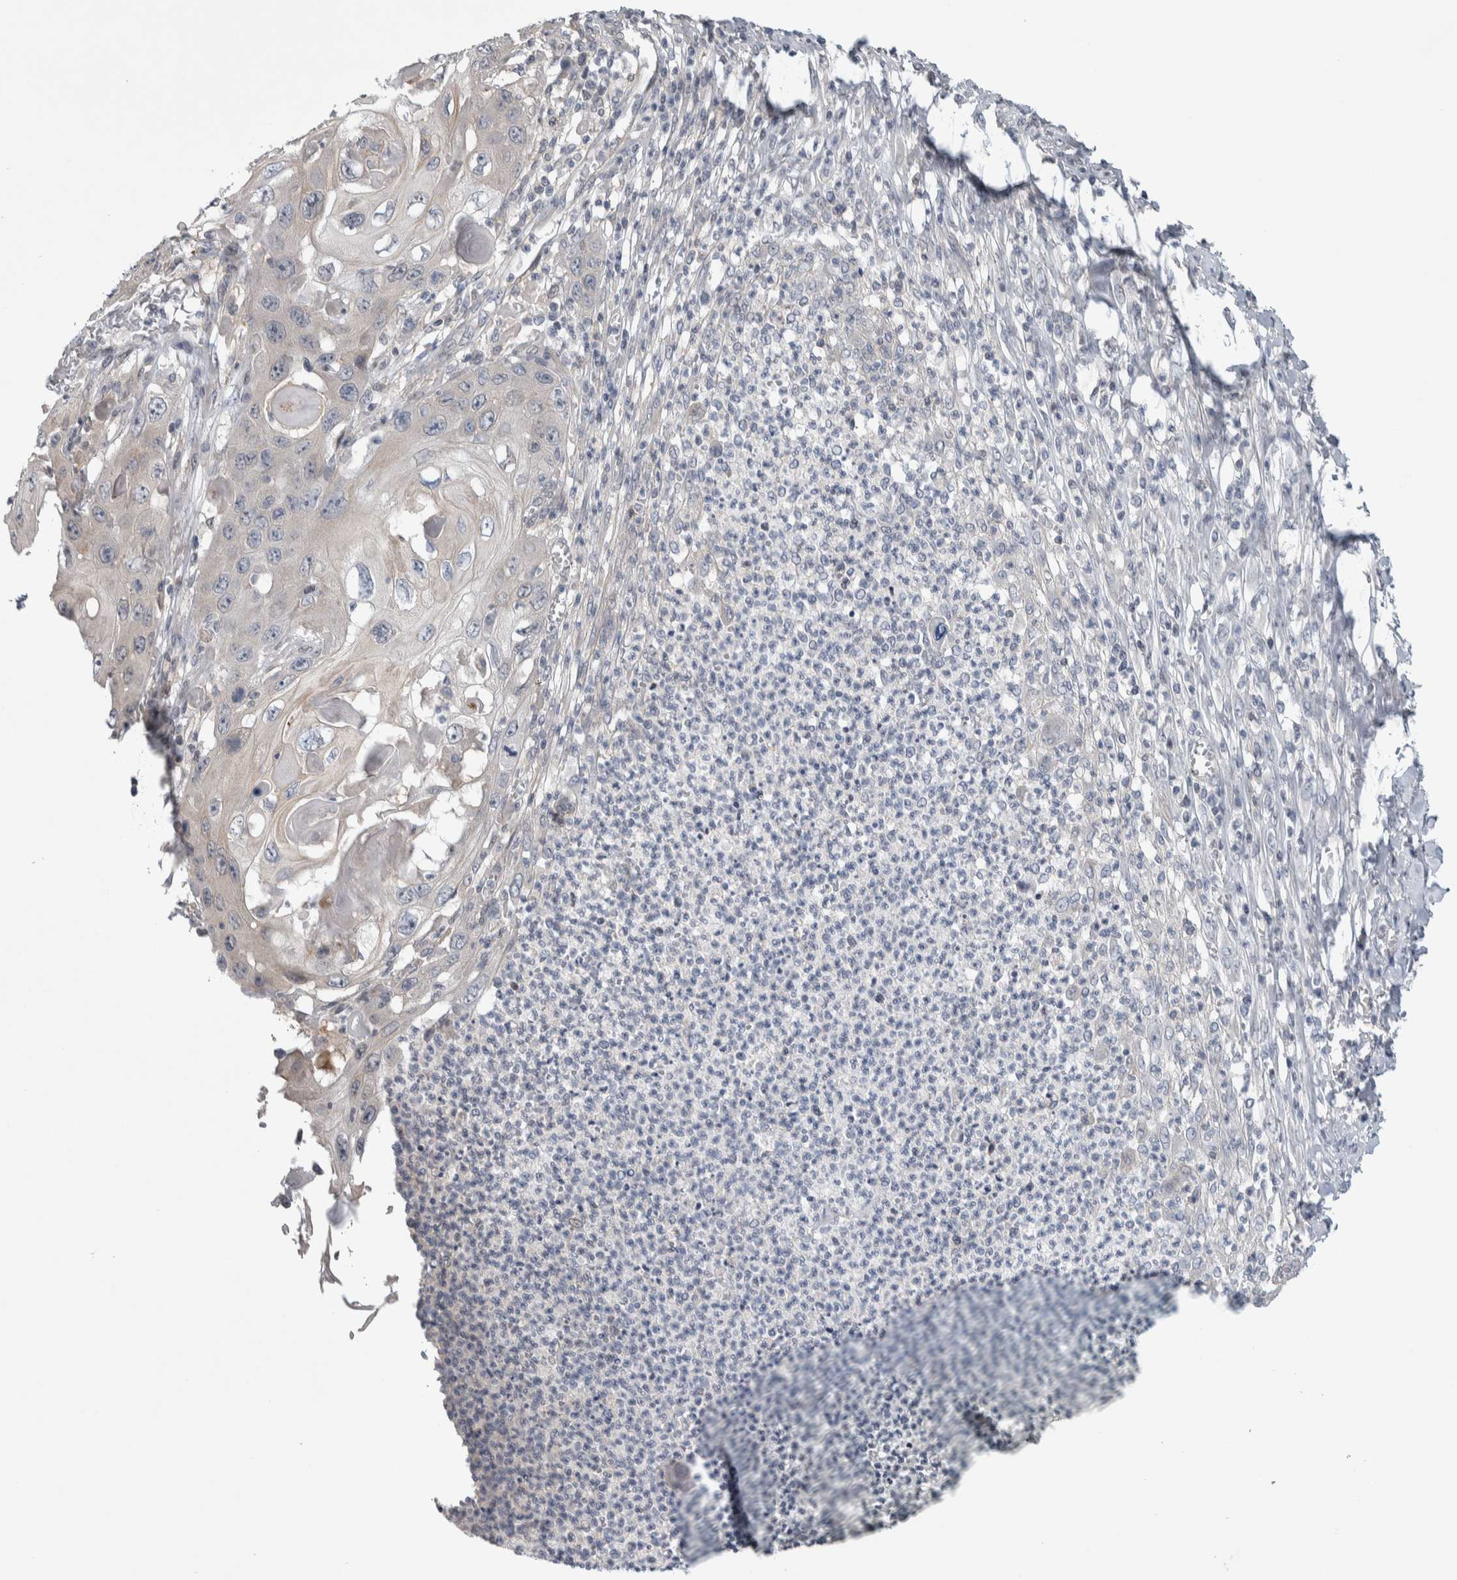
{"staining": {"intensity": "negative", "quantity": "none", "location": "none"}, "tissue": "skin cancer", "cell_type": "Tumor cells", "image_type": "cancer", "snomed": [{"axis": "morphology", "description": "Squamous cell carcinoma, NOS"}, {"axis": "topography", "description": "Skin"}], "caption": "This is an immunohistochemistry (IHC) photomicrograph of skin cancer (squamous cell carcinoma). There is no expression in tumor cells.", "gene": "TAX1BP1", "patient": {"sex": "male", "age": 55}}